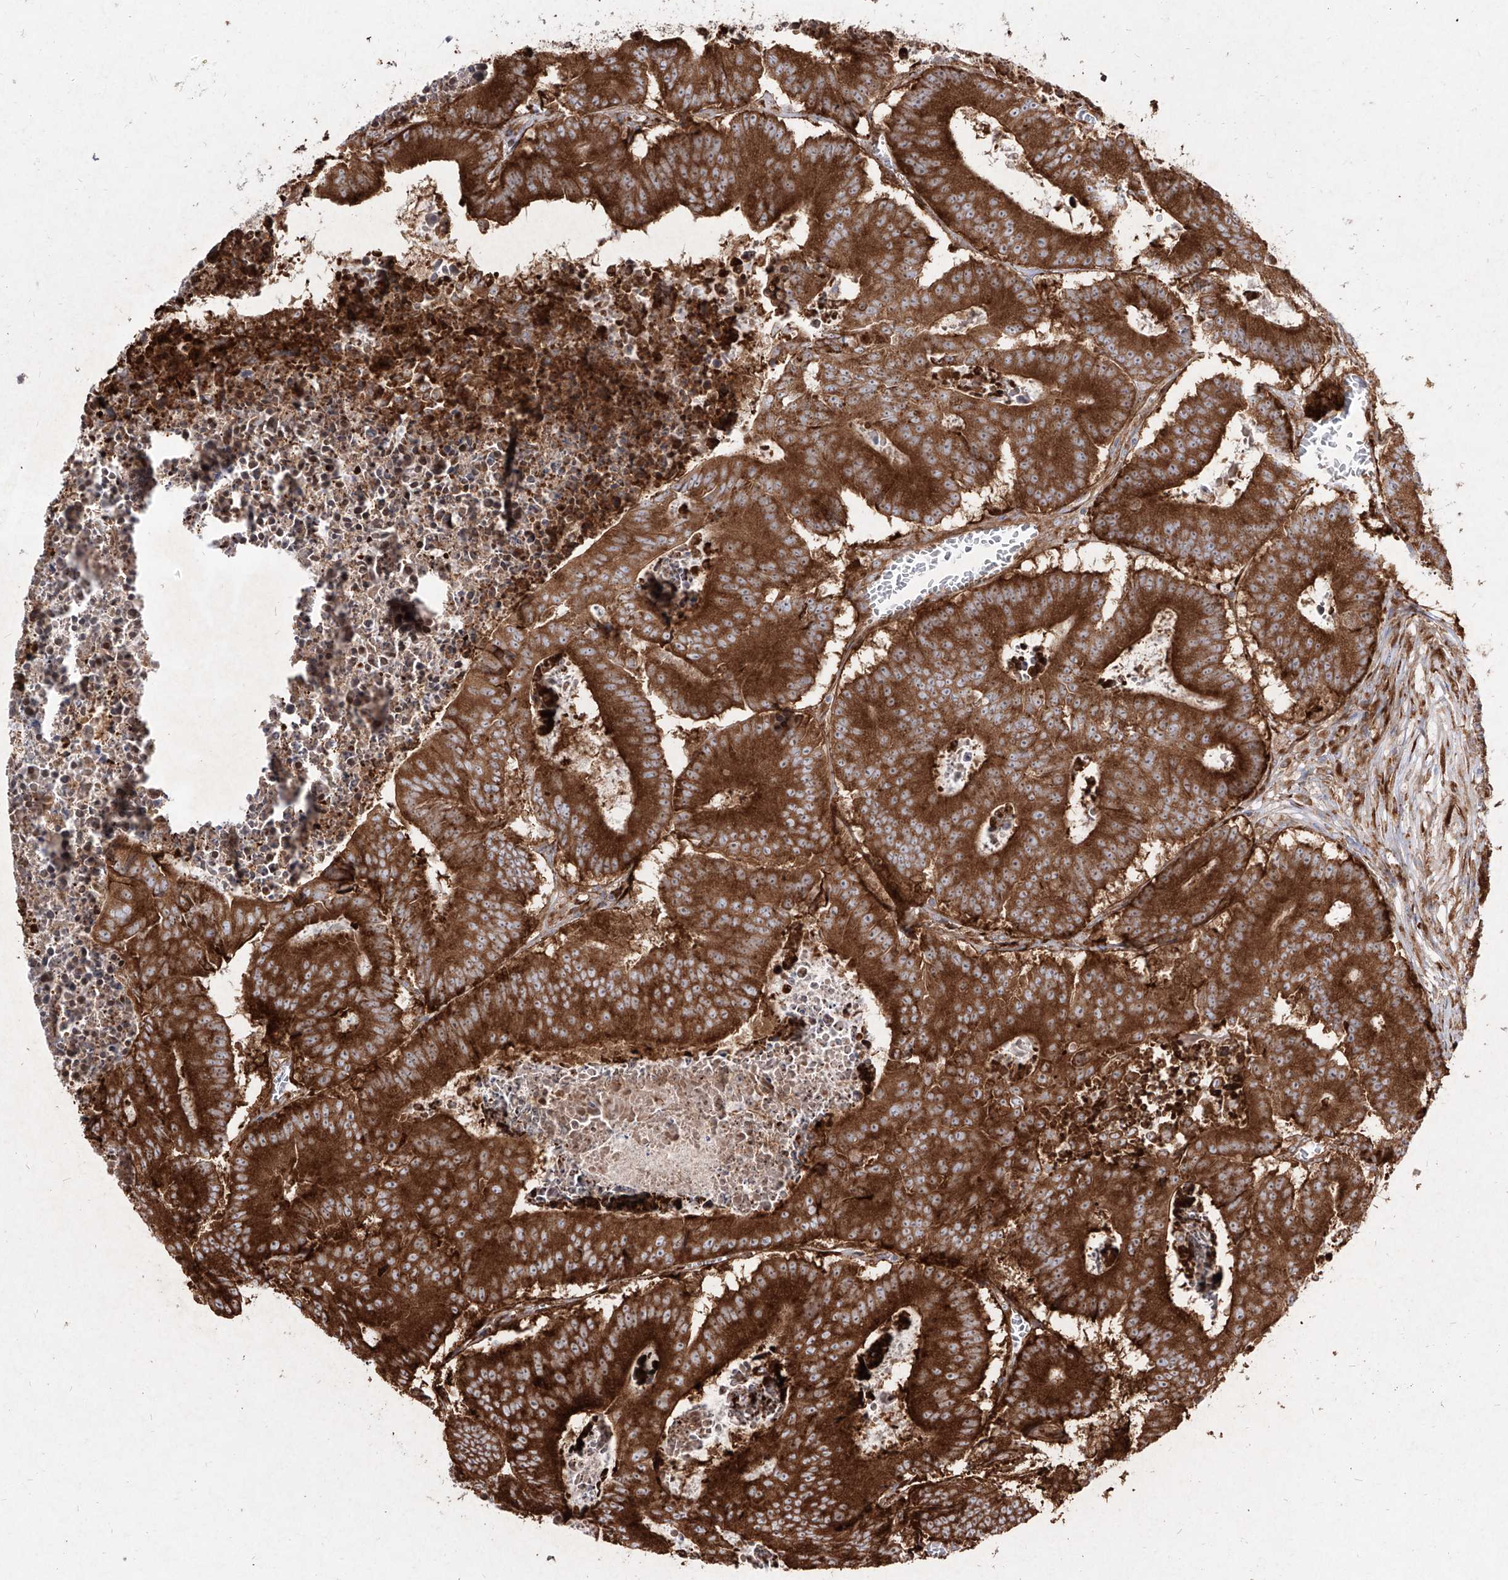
{"staining": {"intensity": "strong", "quantity": ">75%", "location": "cytoplasmic/membranous"}, "tissue": "colorectal cancer", "cell_type": "Tumor cells", "image_type": "cancer", "snomed": [{"axis": "morphology", "description": "Adenocarcinoma, NOS"}, {"axis": "topography", "description": "Colon"}], "caption": "Colorectal cancer (adenocarcinoma) was stained to show a protein in brown. There is high levels of strong cytoplasmic/membranous staining in approximately >75% of tumor cells.", "gene": "RPS25", "patient": {"sex": "male", "age": 87}}